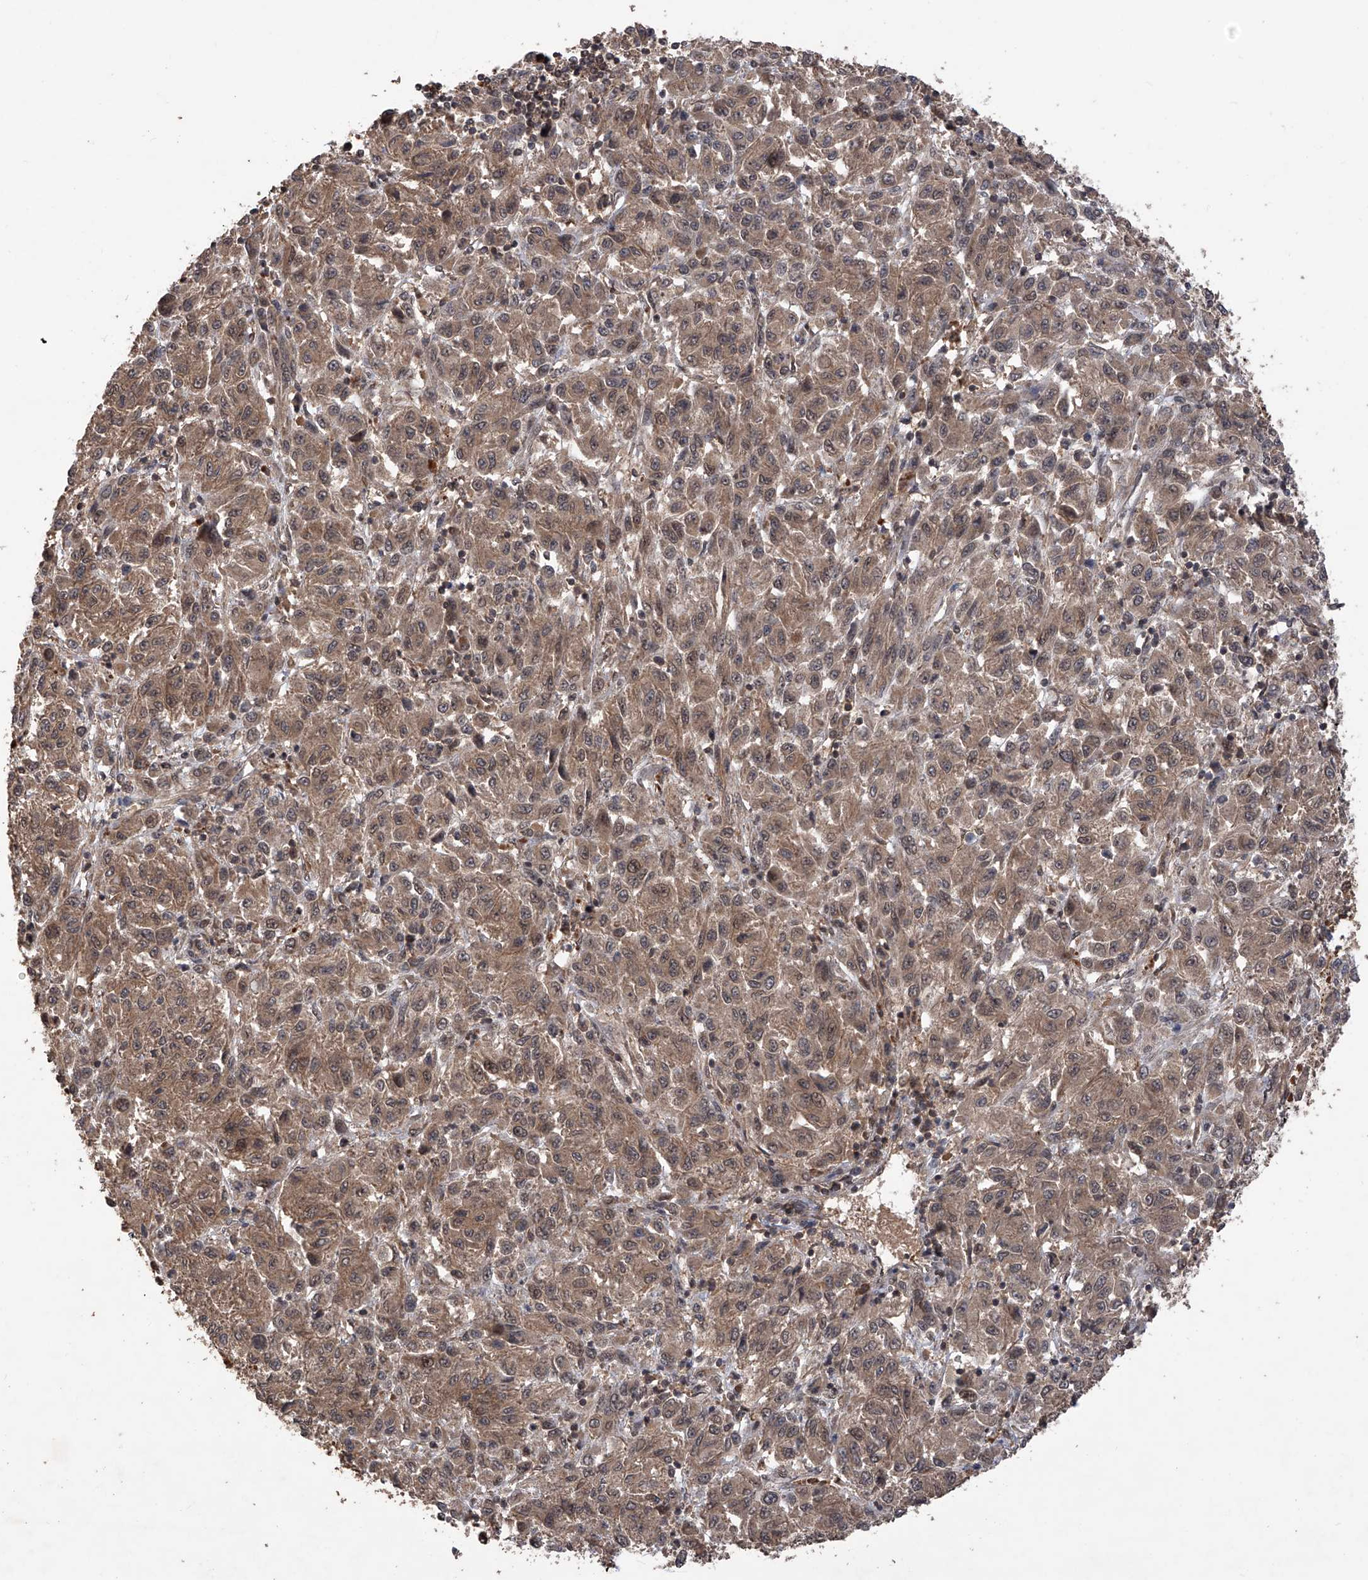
{"staining": {"intensity": "weak", "quantity": ">75%", "location": "cytoplasmic/membranous,nuclear"}, "tissue": "melanoma", "cell_type": "Tumor cells", "image_type": "cancer", "snomed": [{"axis": "morphology", "description": "Malignant melanoma, Metastatic site"}, {"axis": "topography", "description": "Lung"}], "caption": "This is an image of immunohistochemistry staining of melanoma, which shows weak positivity in the cytoplasmic/membranous and nuclear of tumor cells.", "gene": "LYSMD4", "patient": {"sex": "male", "age": 64}}